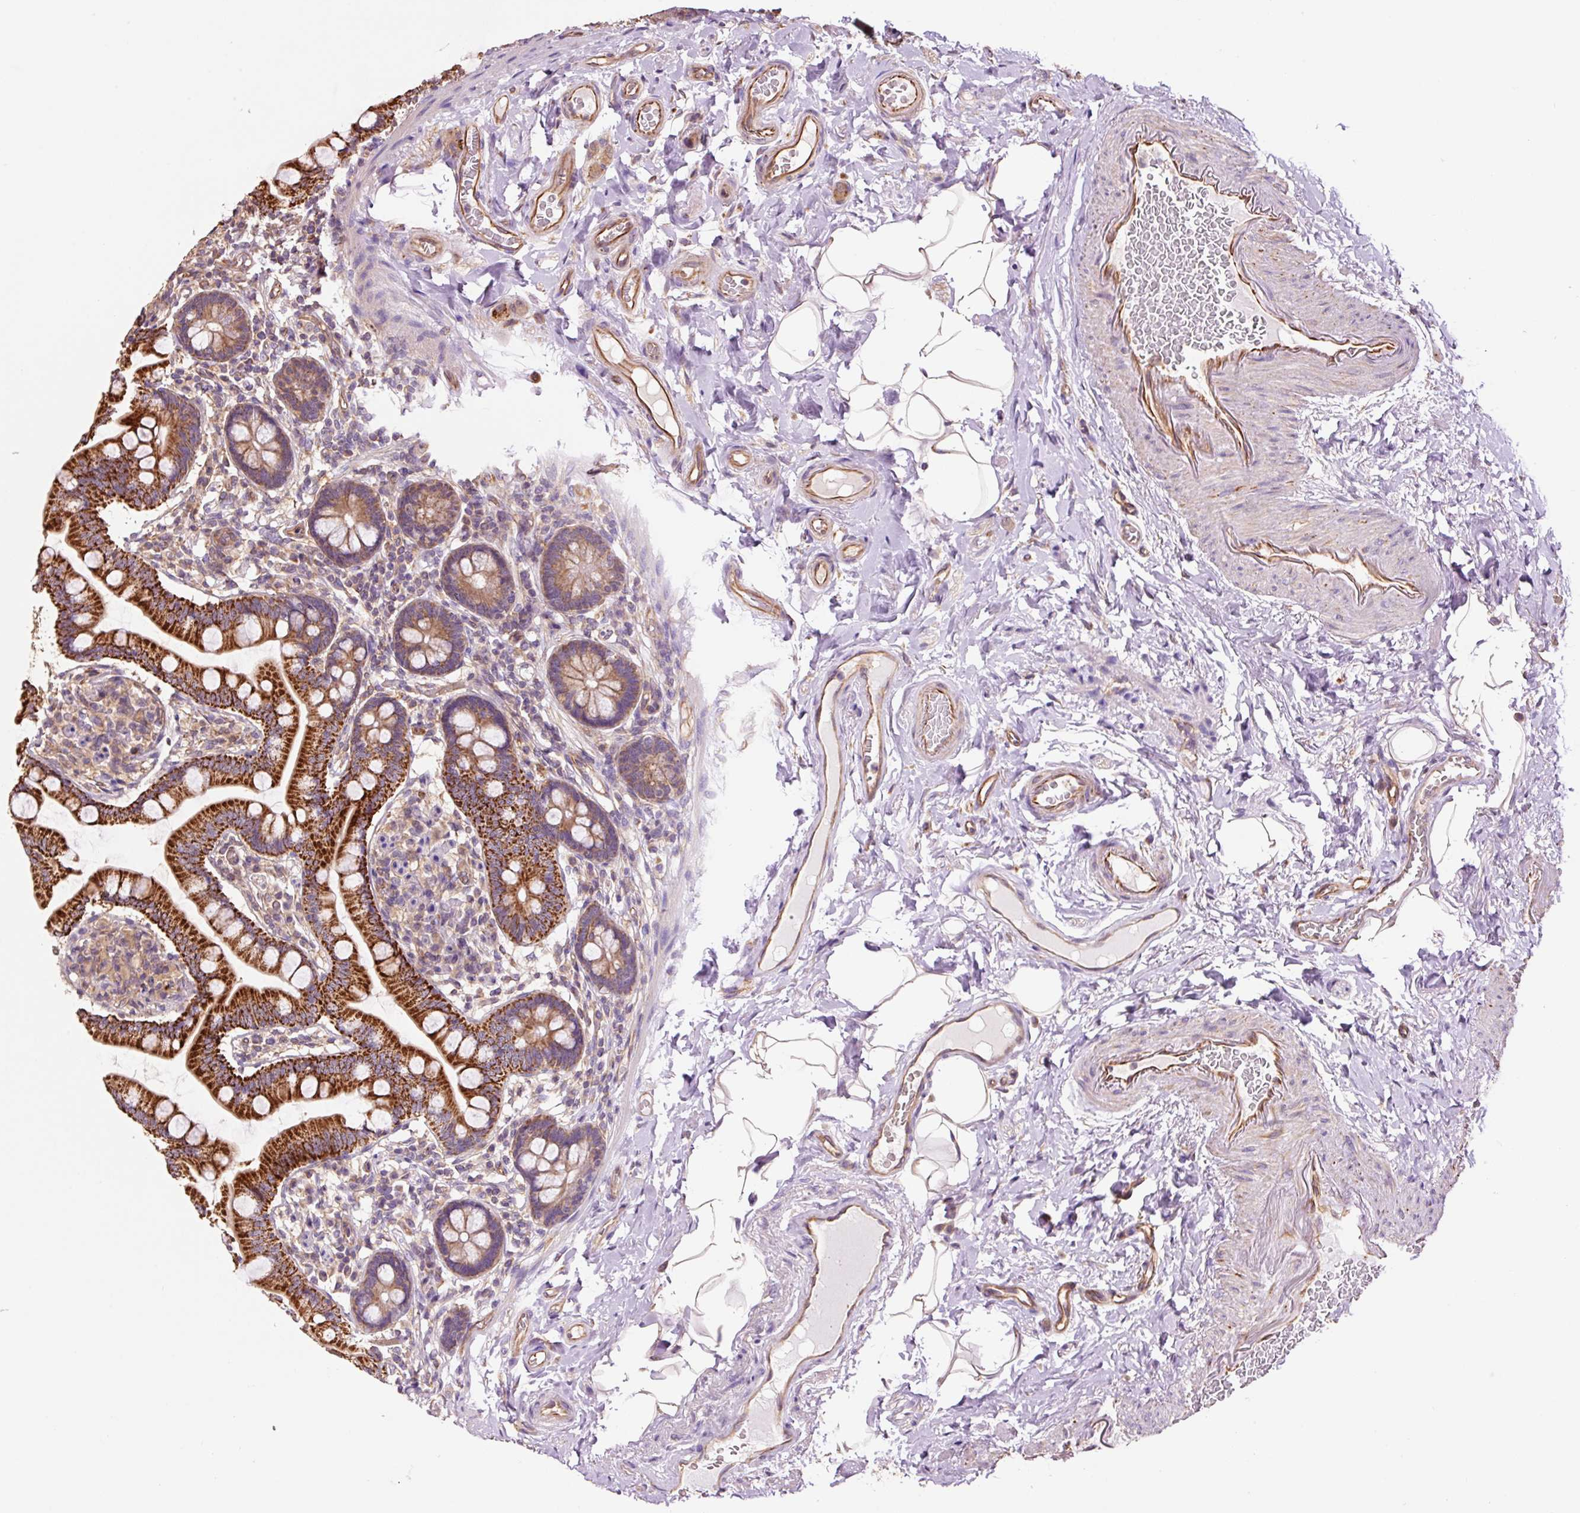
{"staining": {"intensity": "strong", "quantity": ">75%", "location": "cytoplasmic/membranous"}, "tissue": "small intestine", "cell_type": "Glandular cells", "image_type": "normal", "snomed": [{"axis": "morphology", "description": "Normal tissue, NOS"}, {"axis": "topography", "description": "Small intestine"}], "caption": "This image exhibits IHC staining of normal small intestine, with high strong cytoplasmic/membranous positivity in approximately >75% of glandular cells.", "gene": "PCK2", "patient": {"sex": "female", "age": 64}}